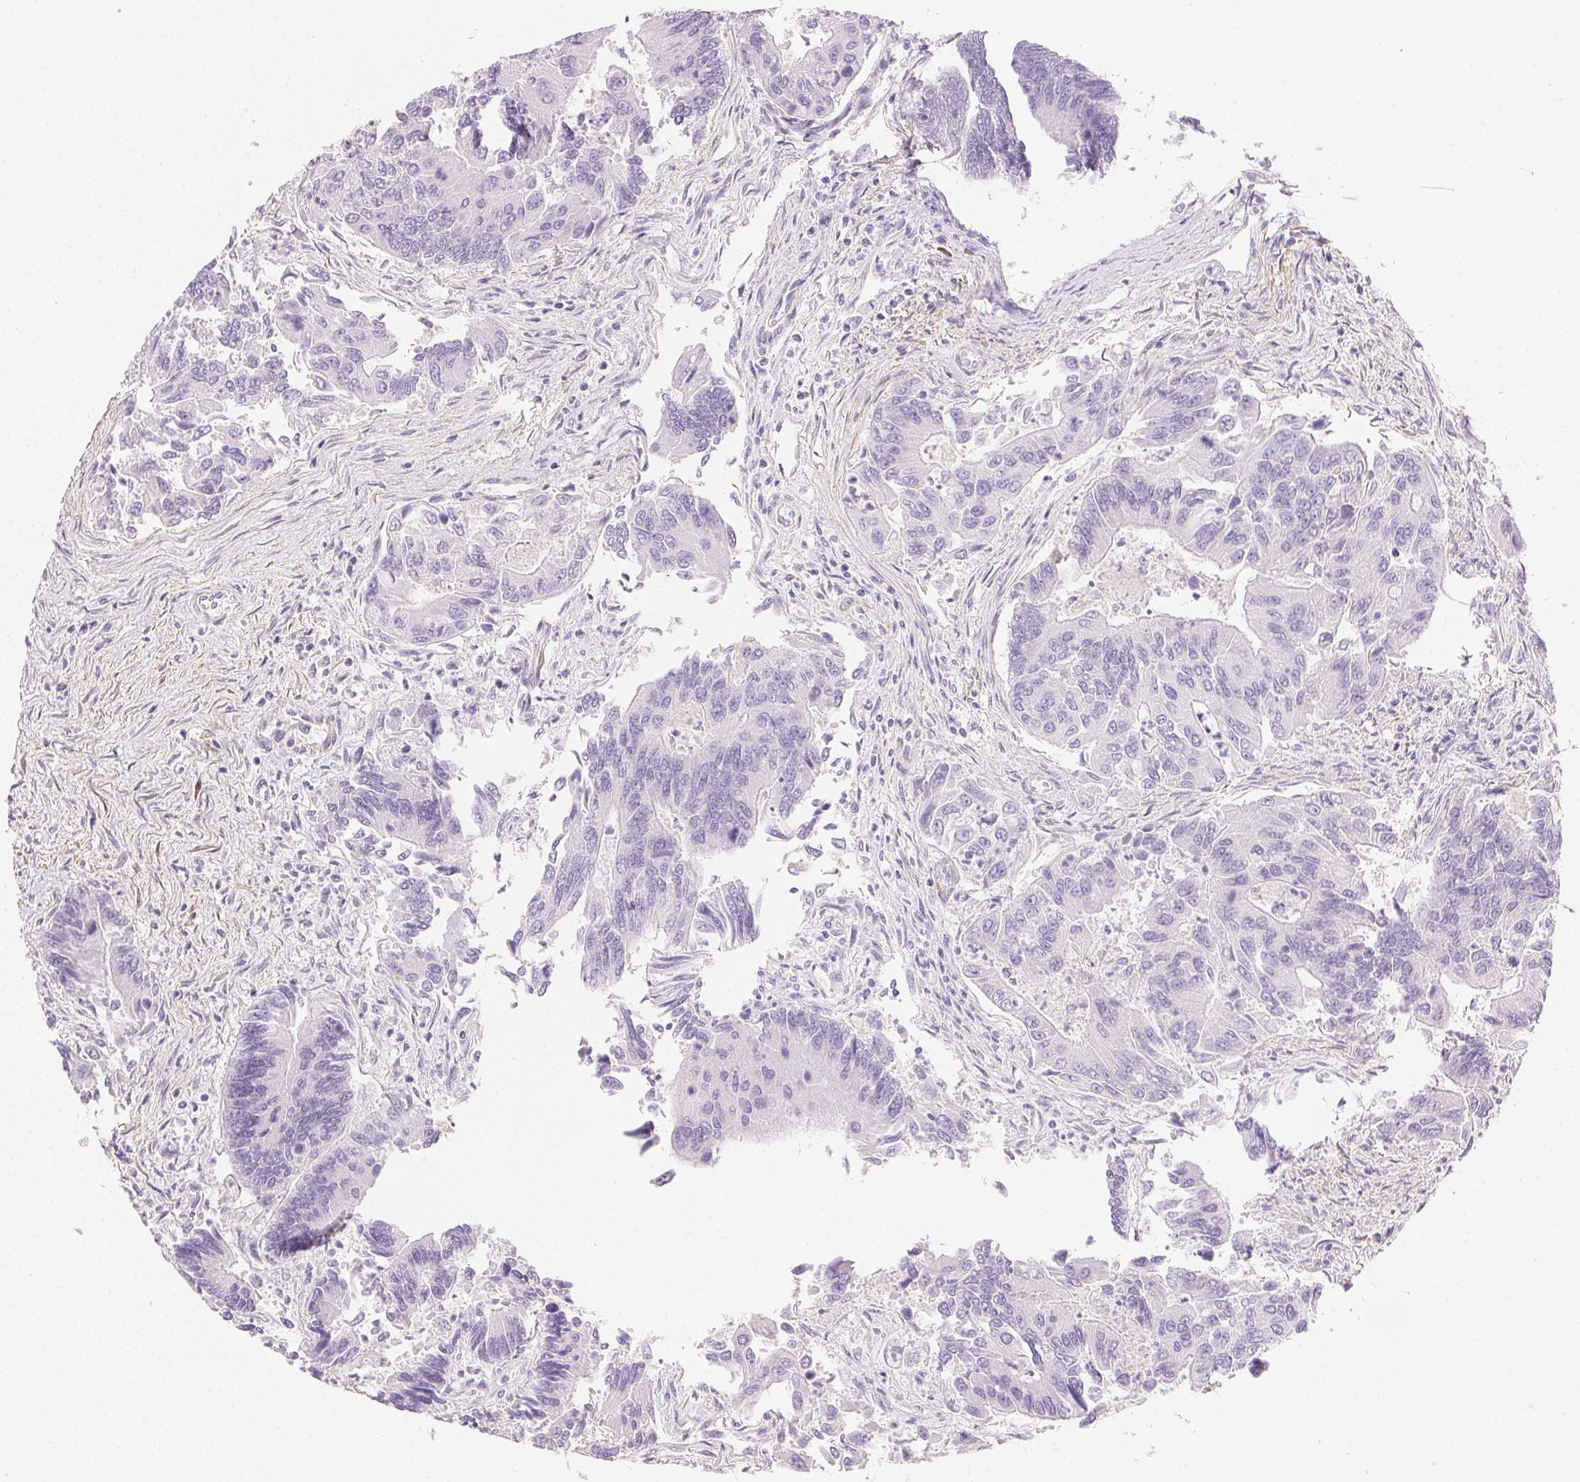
{"staining": {"intensity": "negative", "quantity": "none", "location": "none"}, "tissue": "colorectal cancer", "cell_type": "Tumor cells", "image_type": "cancer", "snomed": [{"axis": "morphology", "description": "Adenocarcinoma, NOS"}, {"axis": "topography", "description": "Colon"}], "caption": "The image shows no significant expression in tumor cells of colorectal cancer.", "gene": "KCNE2", "patient": {"sex": "female", "age": 67}}